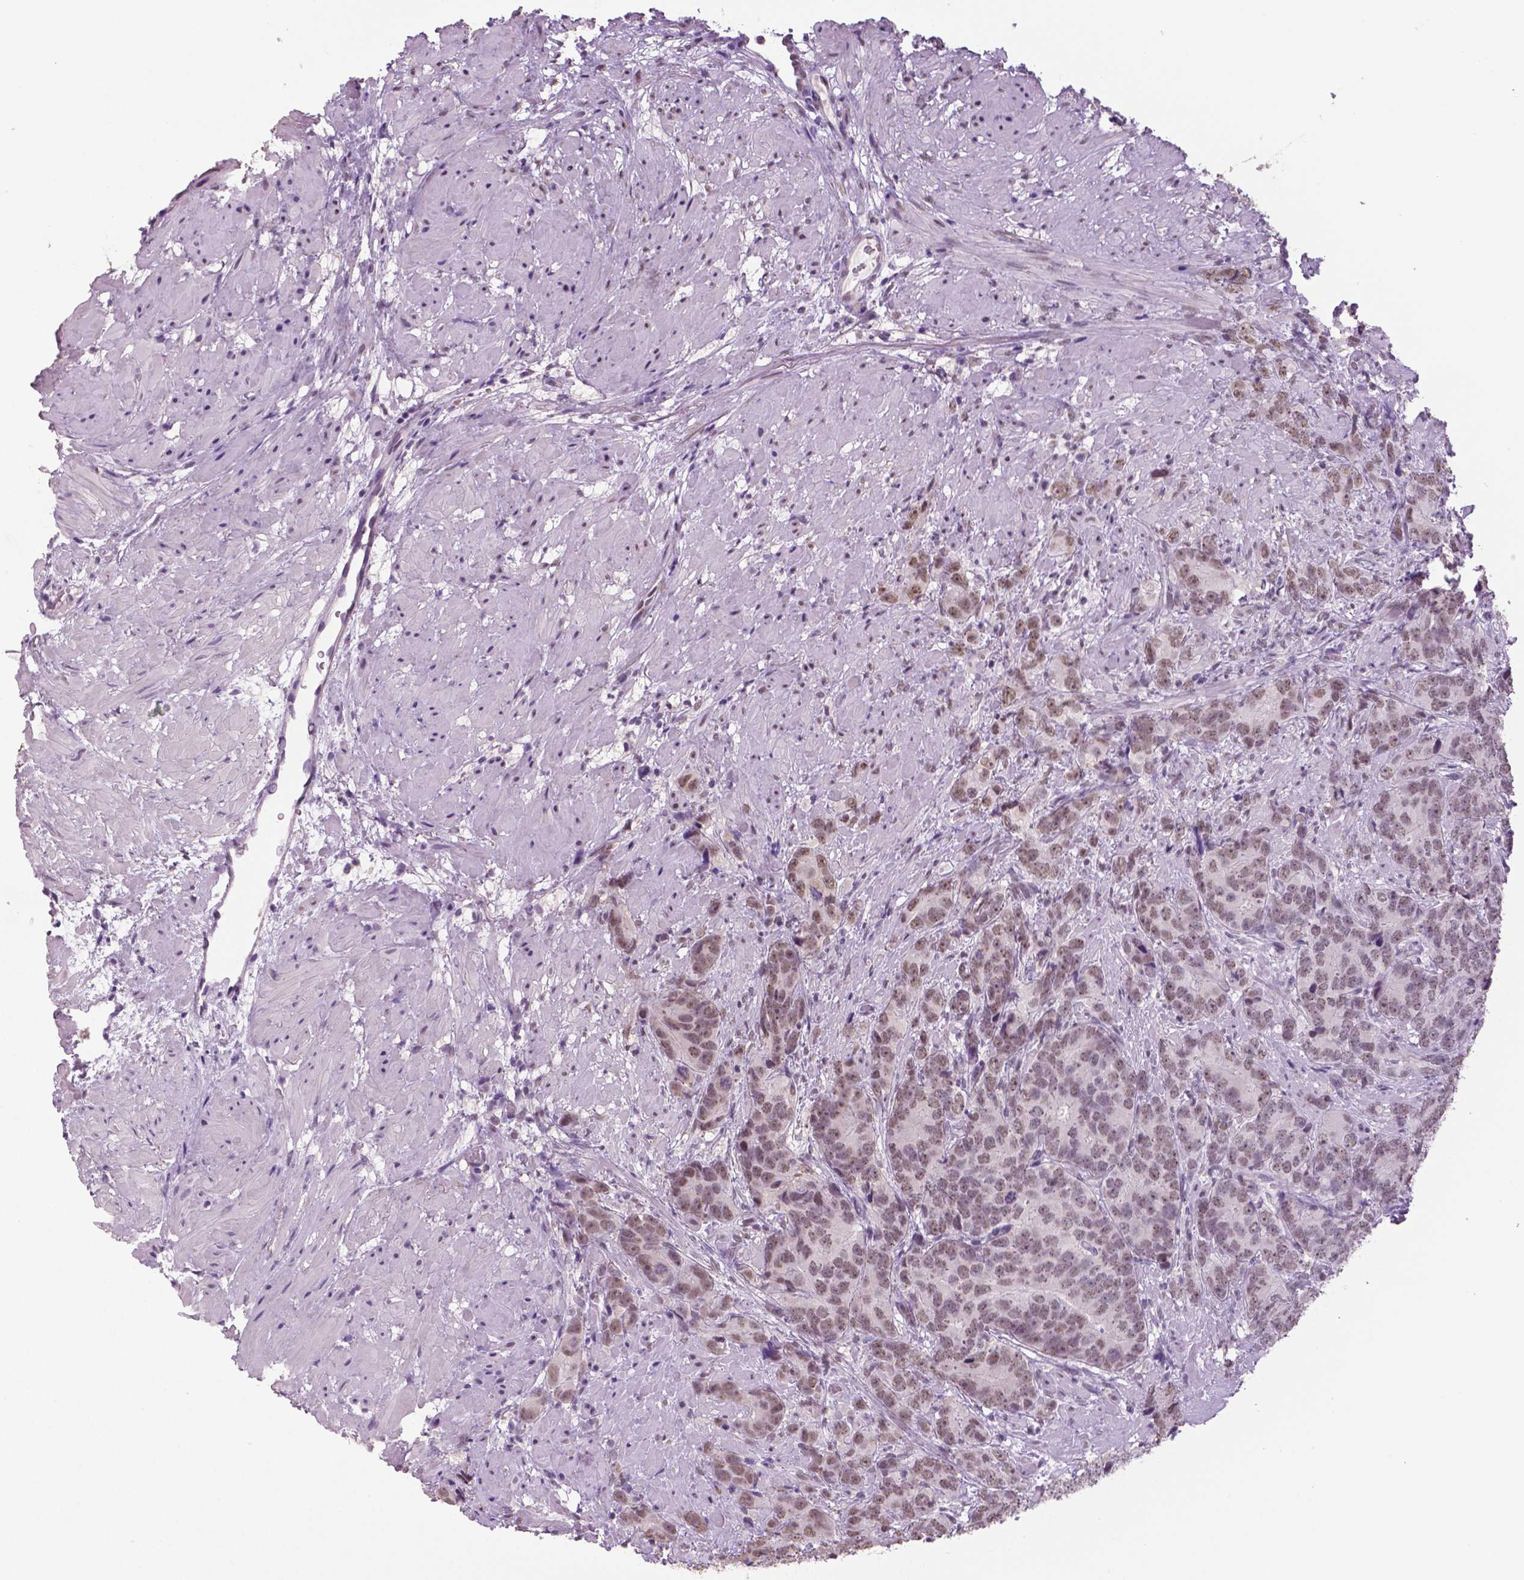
{"staining": {"intensity": "weak", "quantity": ">75%", "location": "nuclear"}, "tissue": "prostate cancer", "cell_type": "Tumor cells", "image_type": "cancer", "snomed": [{"axis": "morphology", "description": "Adenocarcinoma, High grade"}, {"axis": "topography", "description": "Prostate"}], "caption": "Human prostate cancer stained with a brown dye exhibits weak nuclear positive expression in about >75% of tumor cells.", "gene": "IGF2BP1", "patient": {"sex": "male", "age": 90}}